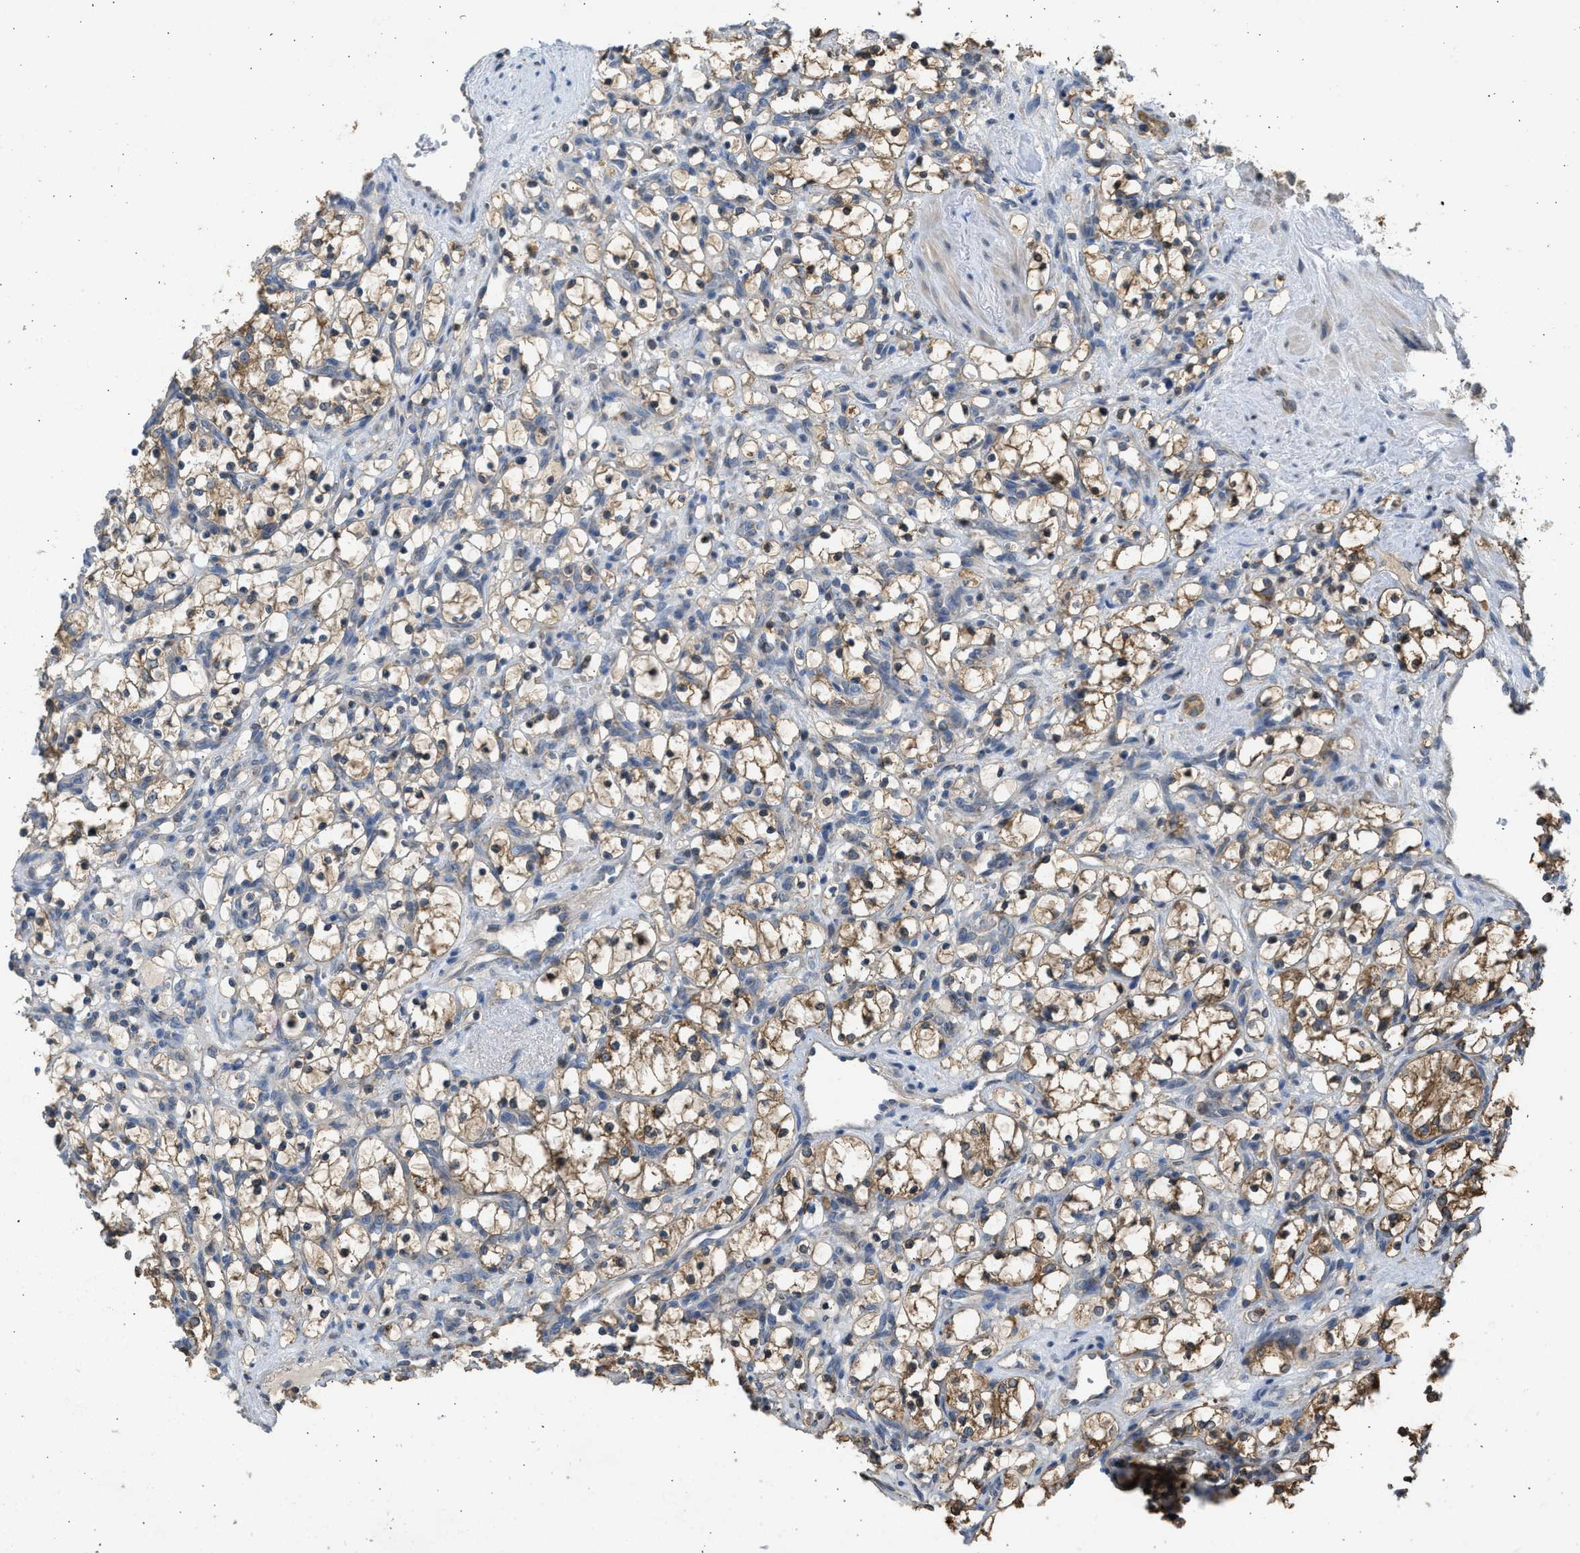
{"staining": {"intensity": "moderate", "quantity": ">75%", "location": "cytoplasmic/membranous"}, "tissue": "renal cancer", "cell_type": "Tumor cells", "image_type": "cancer", "snomed": [{"axis": "morphology", "description": "Adenocarcinoma, NOS"}, {"axis": "topography", "description": "Kidney"}], "caption": "Tumor cells exhibit medium levels of moderate cytoplasmic/membranous expression in approximately >75% of cells in renal cancer (adenocarcinoma).", "gene": "CYP1A1", "patient": {"sex": "female", "age": 69}}